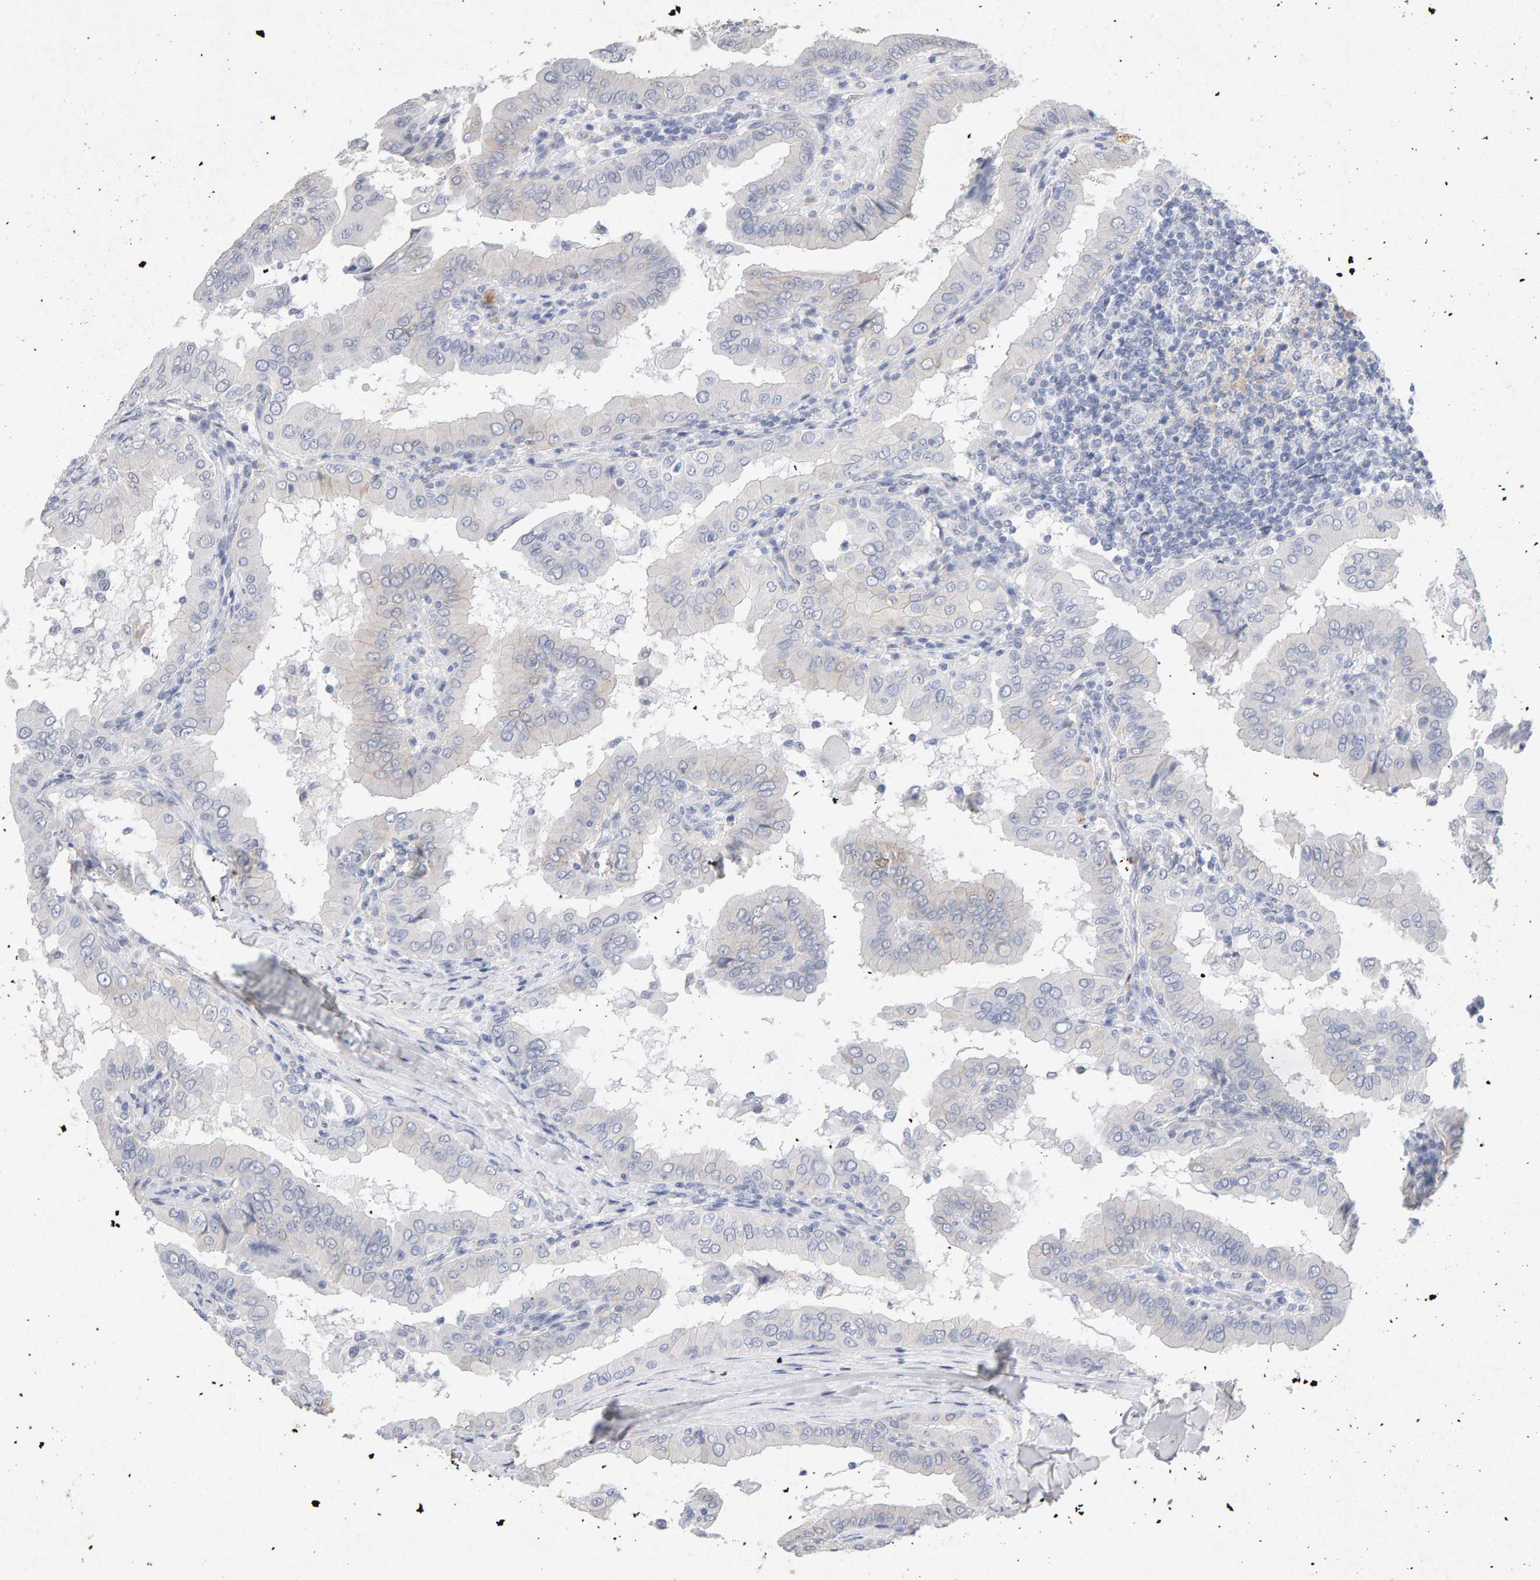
{"staining": {"intensity": "negative", "quantity": "none", "location": "none"}, "tissue": "thyroid cancer", "cell_type": "Tumor cells", "image_type": "cancer", "snomed": [{"axis": "morphology", "description": "Papillary adenocarcinoma, NOS"}, {"axis": "topography", "description": "Thyroid gland"}], "caption": "Tumor cells are negative for protein expression in human thyroid cancer (papillary adenocarcinoma).", "gene": "PTPRM", "patient": {"sex": "male", "age": 33}}